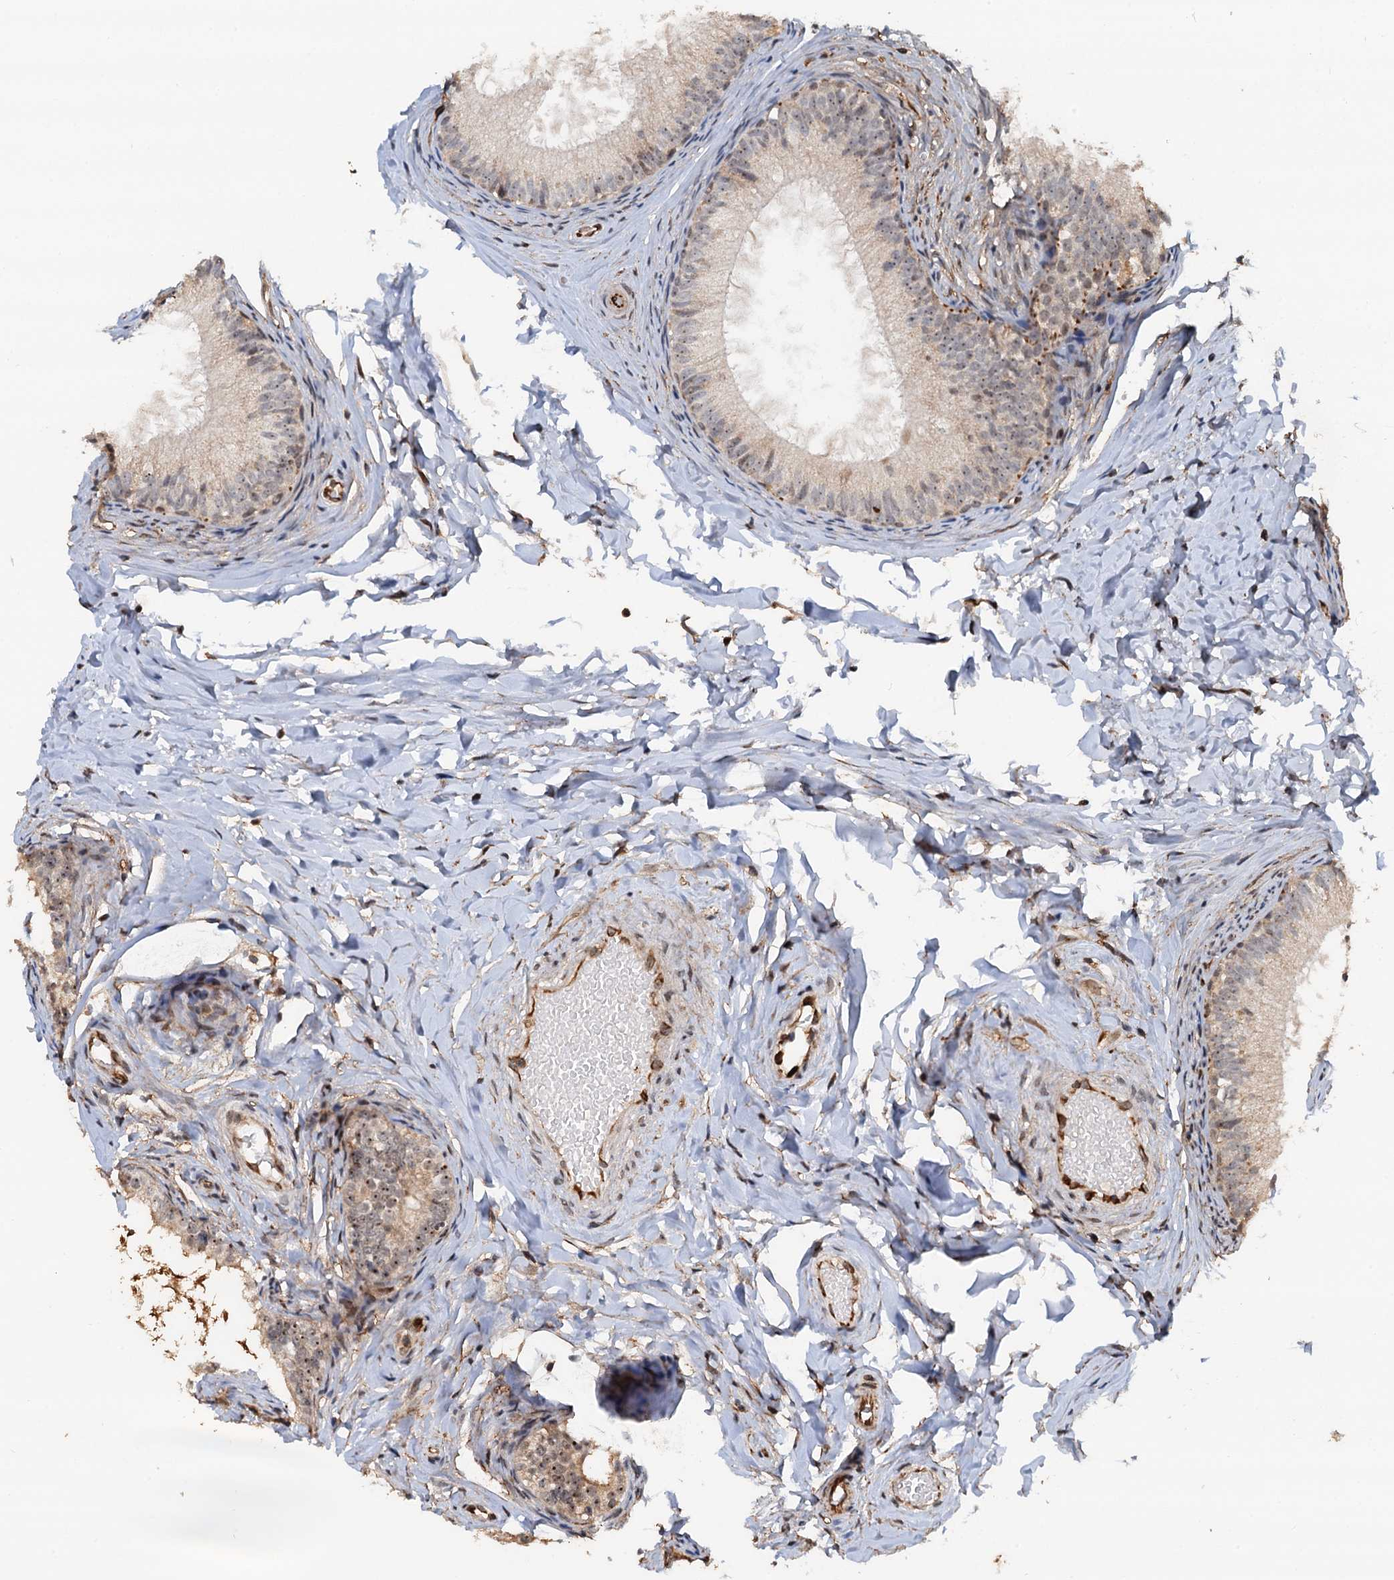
{"staining": {"intensity": "weak", "quantity": "25%-75%", "location": "cytoplasmic/membranous,nuclear"}, "tissue": "epididymis", "cell_type": "Glandular cells", "image_type": "normal", "snomed": [{"axis": "morphology", "description": "Normal tissue, NOS"}, {"axis": "topography", "description": "Epididymis"}], "caption": "IHC image of unremarkable epididymis: human epididymis stained using immunohistochemistry displays low levels of weak protein expression localized specifically in the cytoplasmic/membranous,nuclear of glandular cells, appearing as a cytoplasmic/membranous,nuclear brown color.", "gene": "TMA16", "patient": {"sex": "male", "age": 34}}